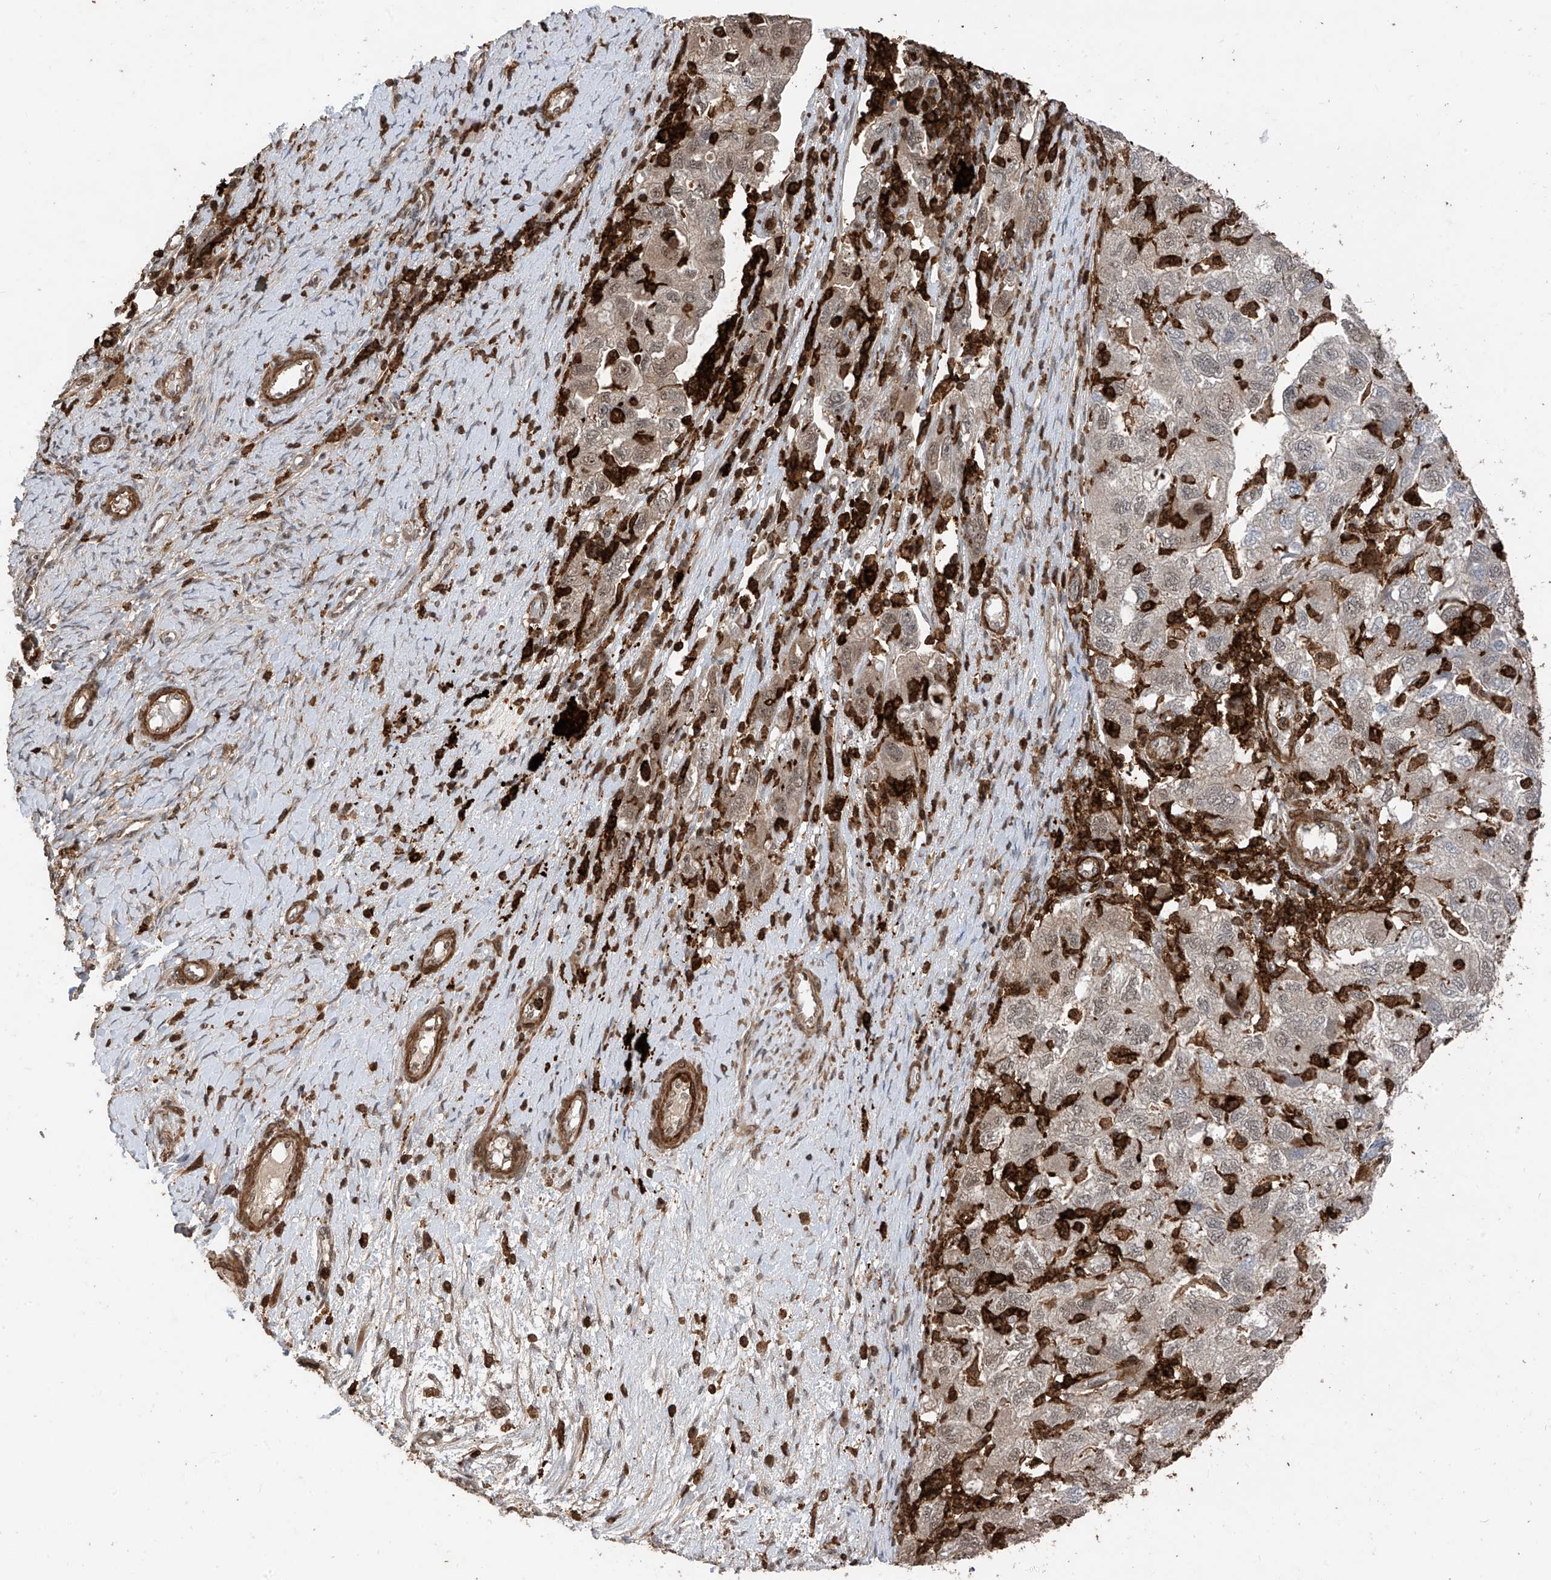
{"staining": {"intensity": "weak", "quantity": ">75%", "location": "cytoplasmic/membranous,nuclear"}, "tissue": "ovarian cancer", "cell_type": "Tumor cells", "image_type": "cancer", "snomed": [{"axis": "morphology", "description": "Carcinoma, NOS"}, {"axis": "morphology", "description": "Cystadenocarcinoma, serous, NOS"}, {"axis": "topography", "description": "Ovary"}], "caption": "Protein expression analysis of ovarian carcinoma exhibits weak cytoplasmic/membranous and nuclear staining in approximately >75% of tumor cells. (DAB IHC, brown staining for protein, blue staining for nuclei).", "gene": "MICAL1", "patient": {"sex": "female", "age": 69}}